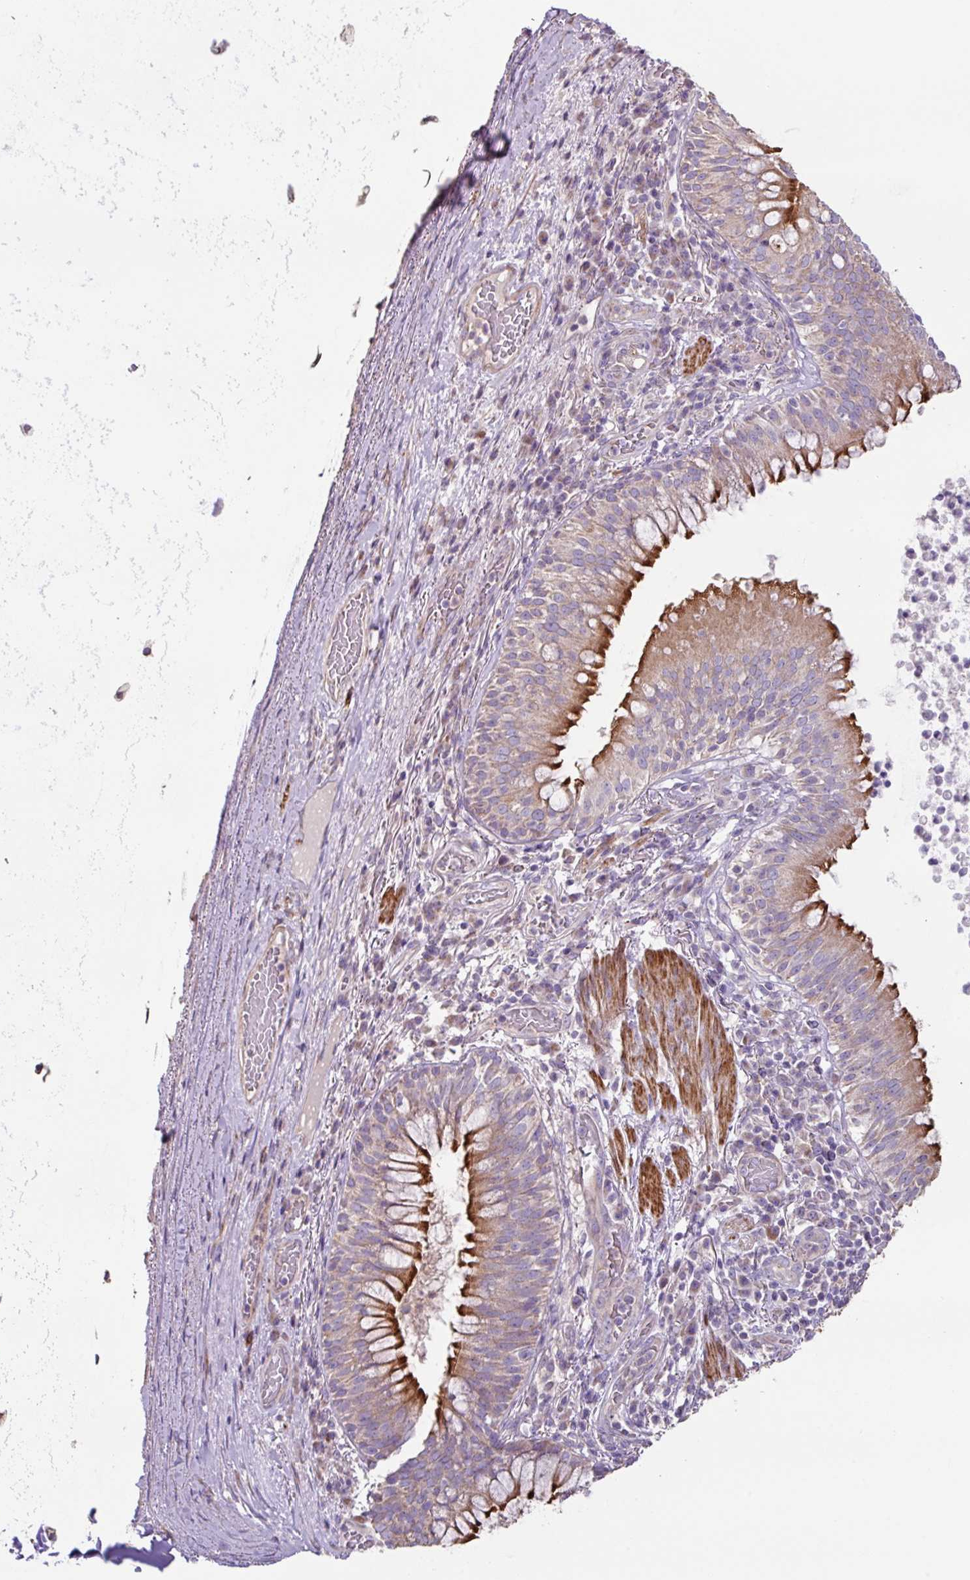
{"staining": {"intensity": "strong", "quantity": "25%-75%", "location": "cytoplasmic/membranous"}, "tissue": "bronchus", "cell_type": "Respiratory epithelial cells", "image_type": "normal", "snomed": [{"axis": "morphology", "description": "Normal tissue, NOS"}, {"axis": "topography", "description": "Cartilage tissue"}, {"axis": "topography", "description": "Bronchus"}], "caption": "DAB (3,3'-diaminobenzidine) immunohistochemical staining of benign human bronchus shows strong cytoplasmic/membranous protein staining in approximately 25%-75% of respiratory epithelial cells.", "gene": "MRRF", "patient": {"sex": "male", "age": 56}}